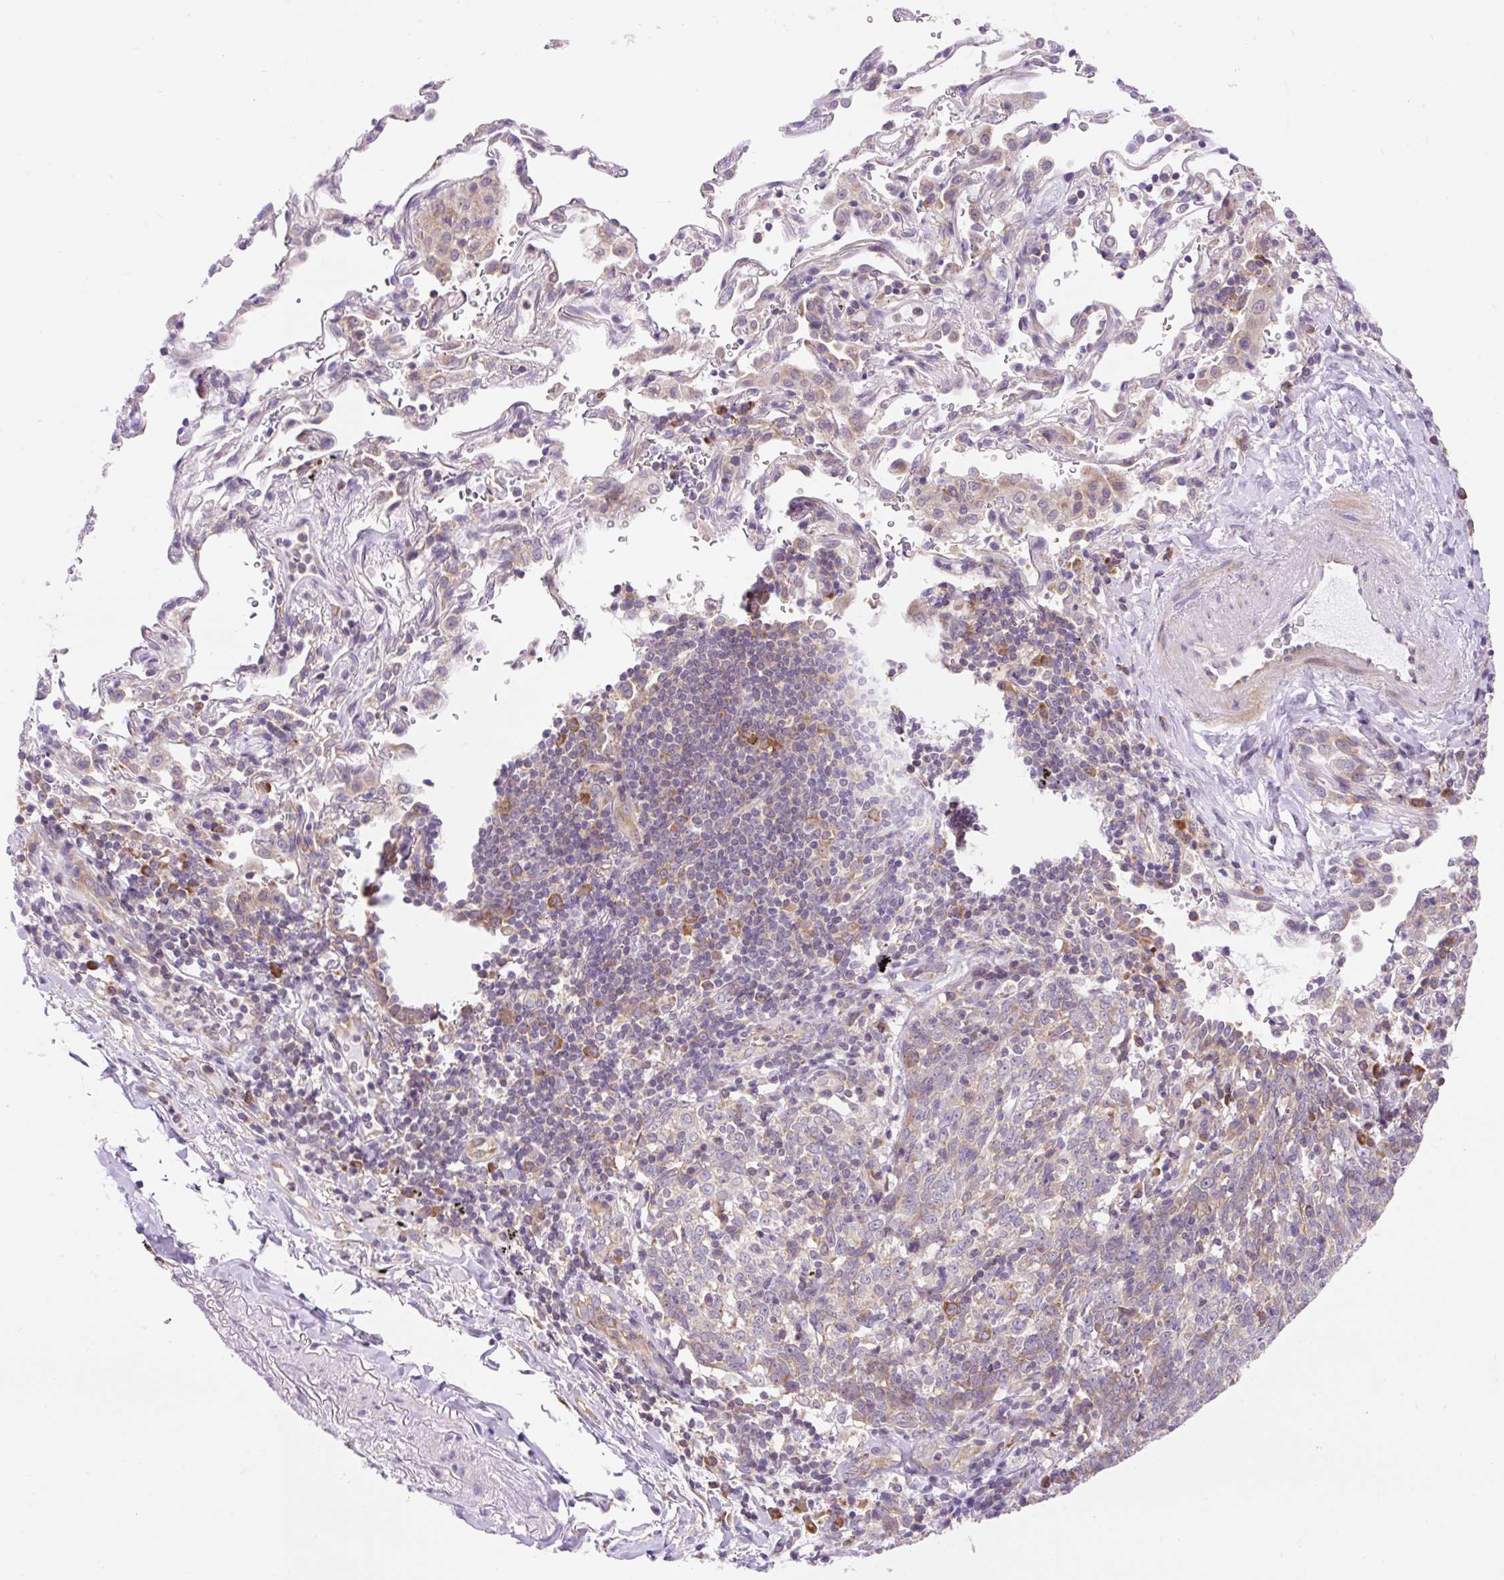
{"staining": {"intensity": "weak", "quantity": "25%-75%", "location": "cytoplasmic/membranous"}, "tissue": "lung cancer", "cell_type": "Tumor cells", "image_type": "cancer", "snomed": [{"axis": "morphology", "description": "Squamous cell carcinoma, NOS"}, {"axis": "topography", "description": "Lung"}], "caption": "This histopathology image shows immunohistochemistry staining of human lung cancer (squamous cell carcinoma), with low weak cytoplasmic/membranous expression in about 25%-75% of tumor cells.", "gene": "GPR45", "patient": {"sex": "female", "age": 72}}